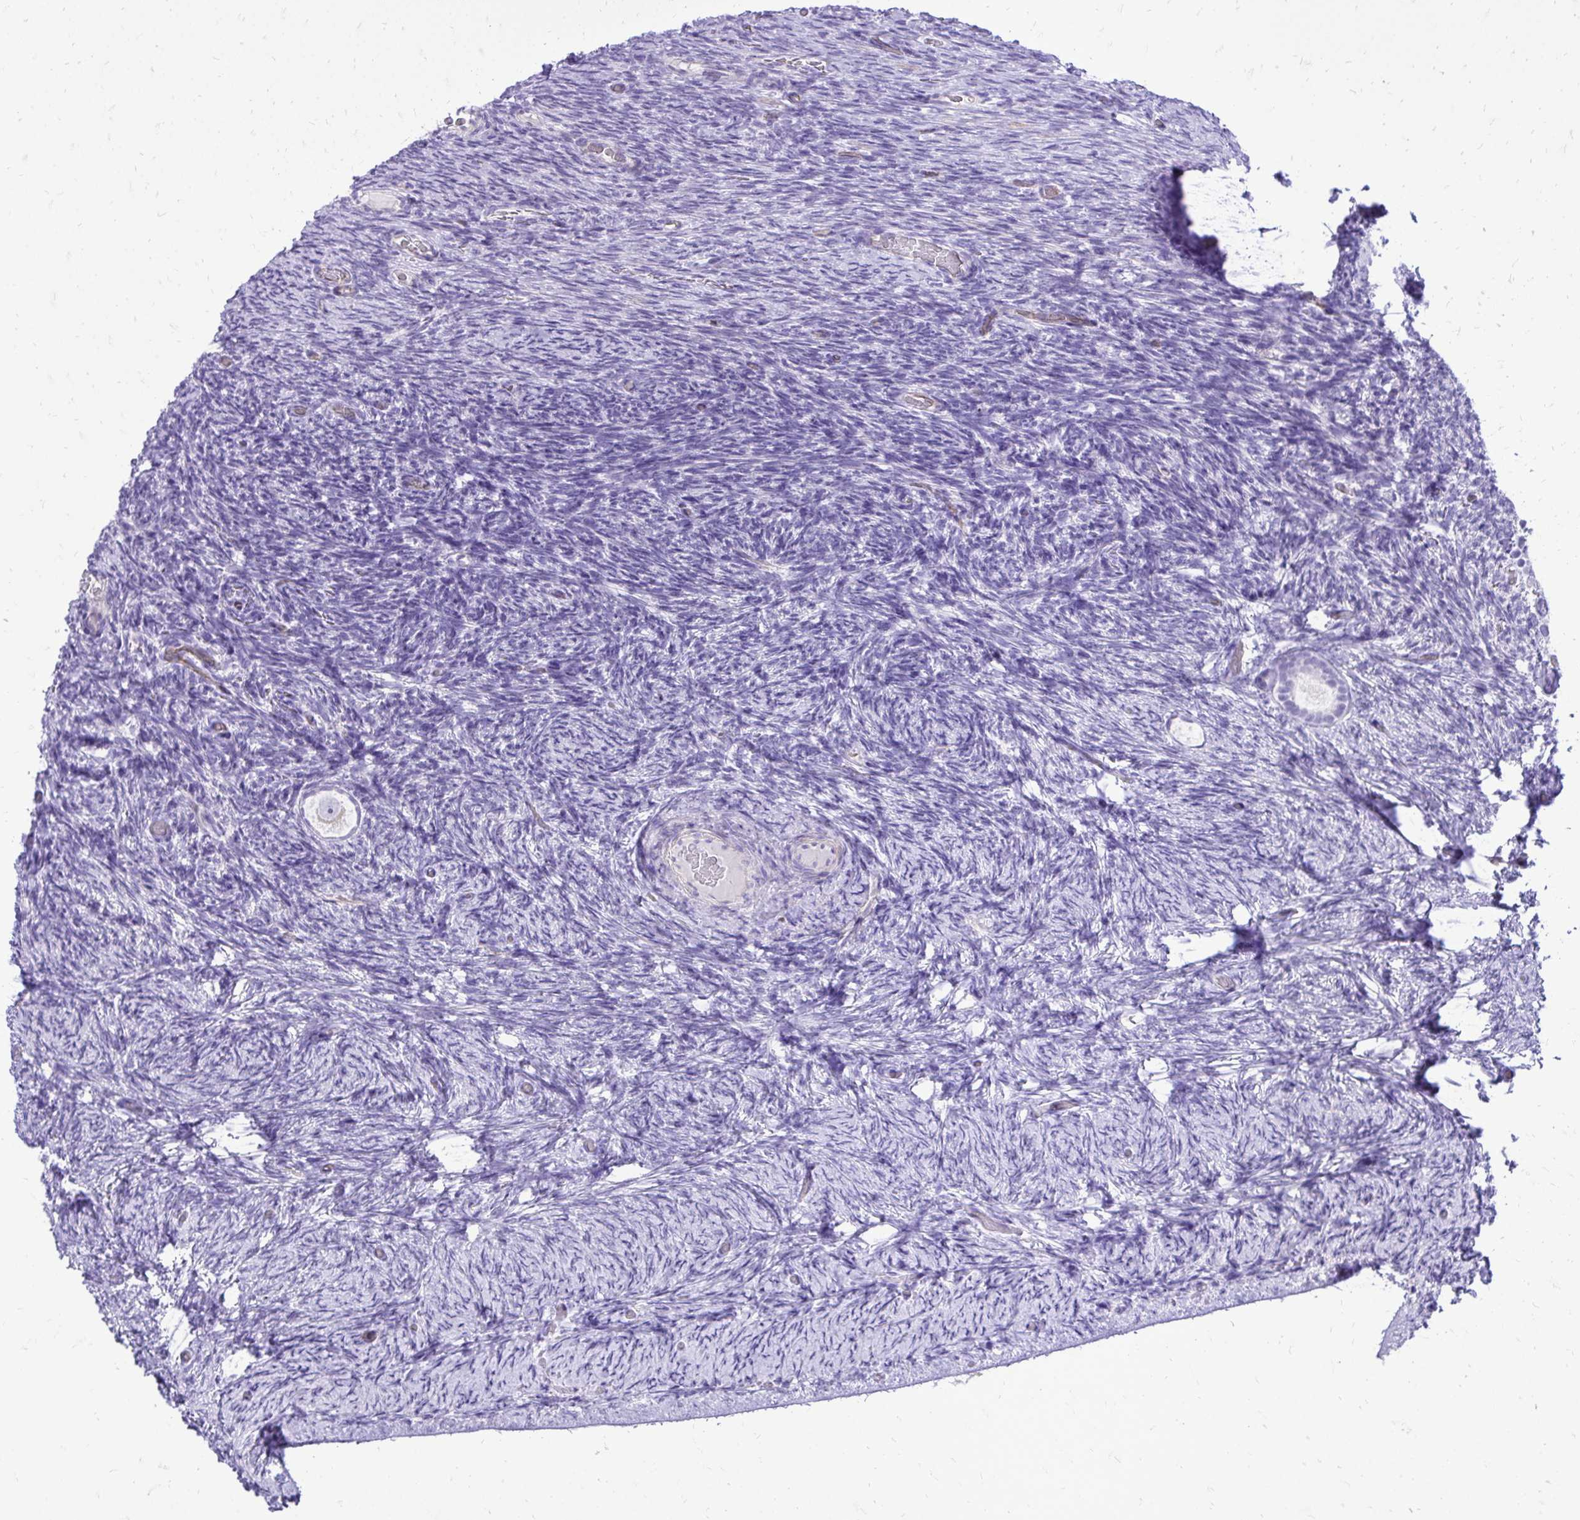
{"staining": {"intensity": "negative", "quantity": "none", "location": "none"}, "tissue": "ovary", "cell_type": "Follicle cells", "image_type": "normal", "snomed": [{"axis": "morphology", "description": "Normal tissue, NOS"}, {"axis": "topography", "description": "Ovary"}], "caption": "Photomicrograph shows no protein positivity in follicle cells of unremarkable ovary.", "gene": "PELI3", "patient": {"sex": "female", "age": 34}}